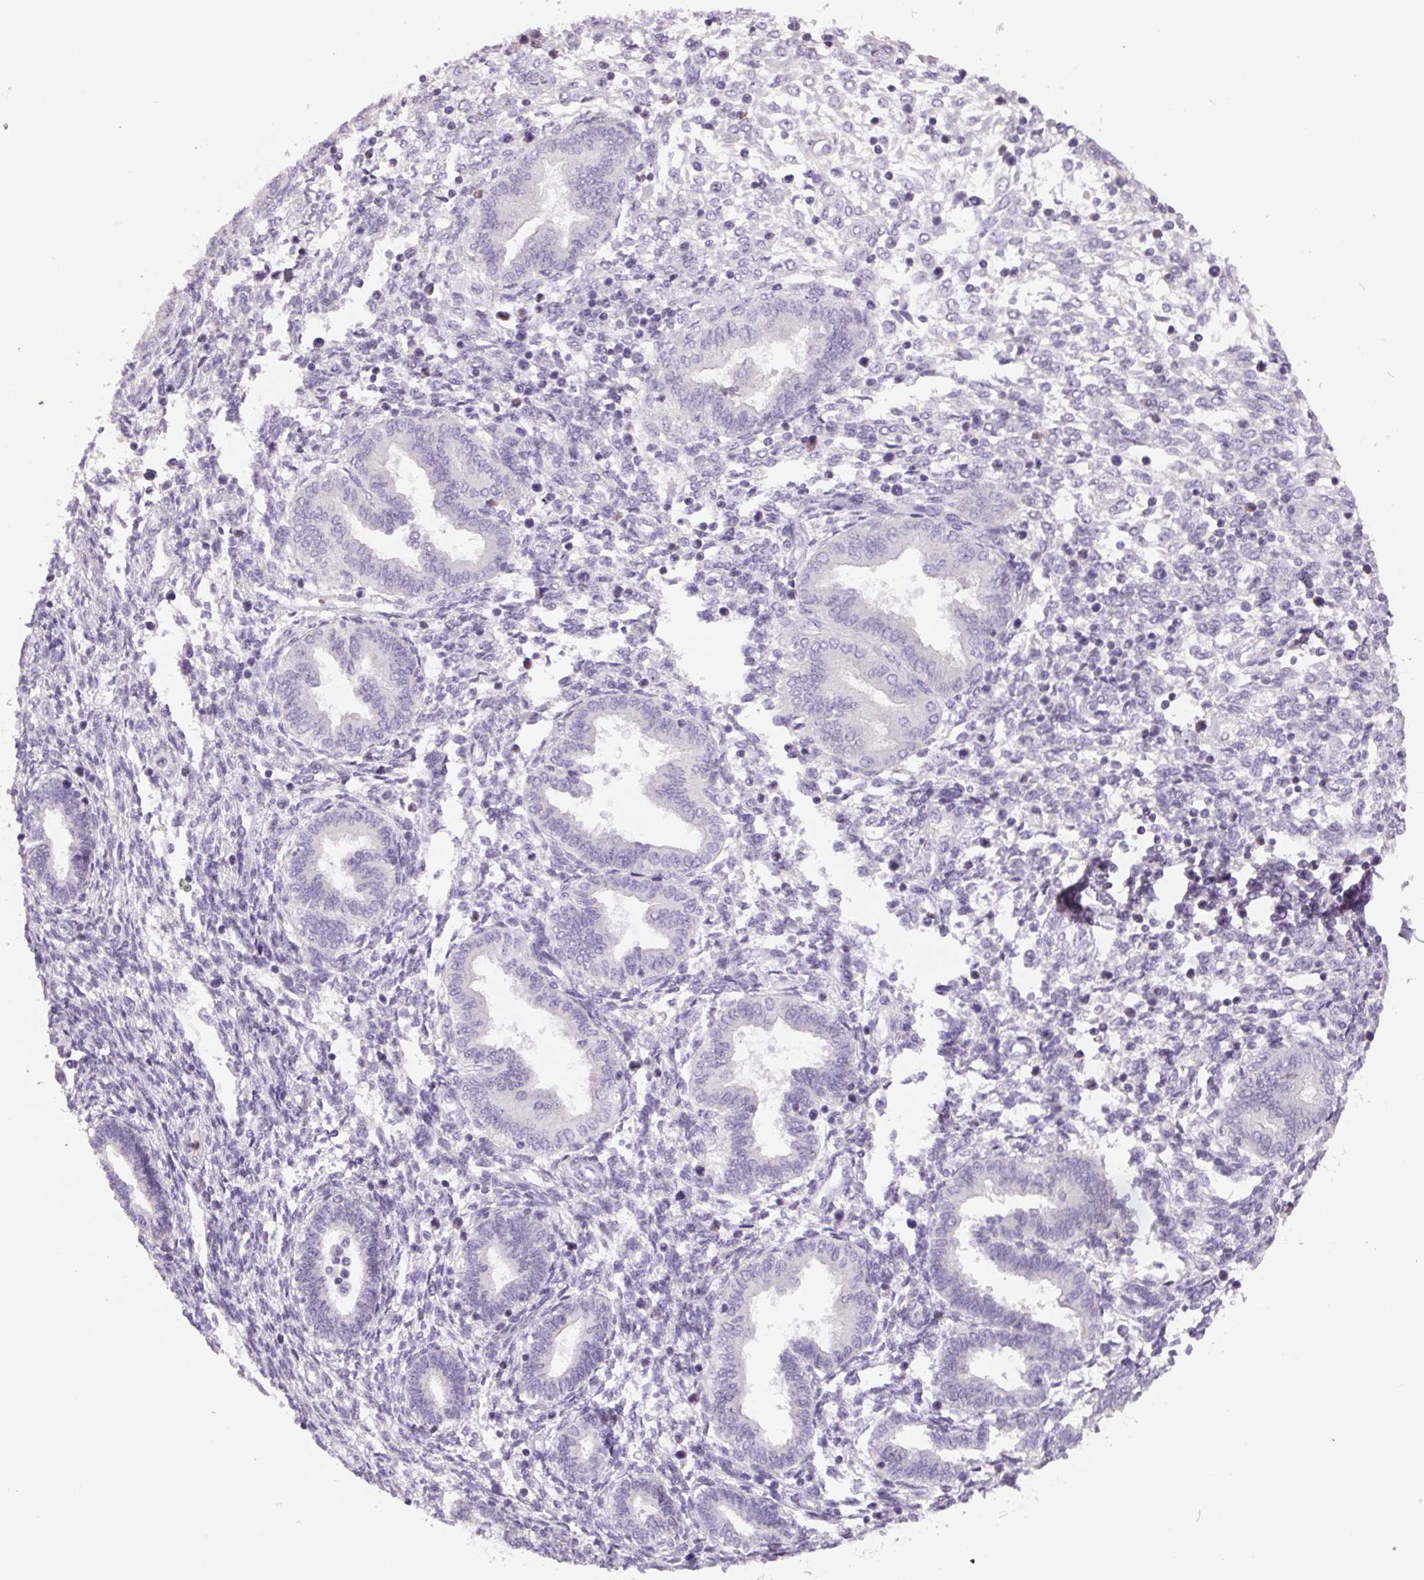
{"staining": {"intensity": "negative", "quantity": "none", "location": "none"}, "tissue": "endometrium", "cell_type": "Cells in endometrial stroma", "image_type": "normal", "snomed": [{"axis": "morphology", "description": "Normal tissue, NOS"}, {"axis": "topography", "description": "Endometrium"}], "caption": "Immunohistochemistry (IHC) image of benign endometrium: human endometrium stained with DAB shows no significant protein expression in cells in endometrial stroma.", "gene": "FTCD", "patient": {"sex": "female", "age": 42}}